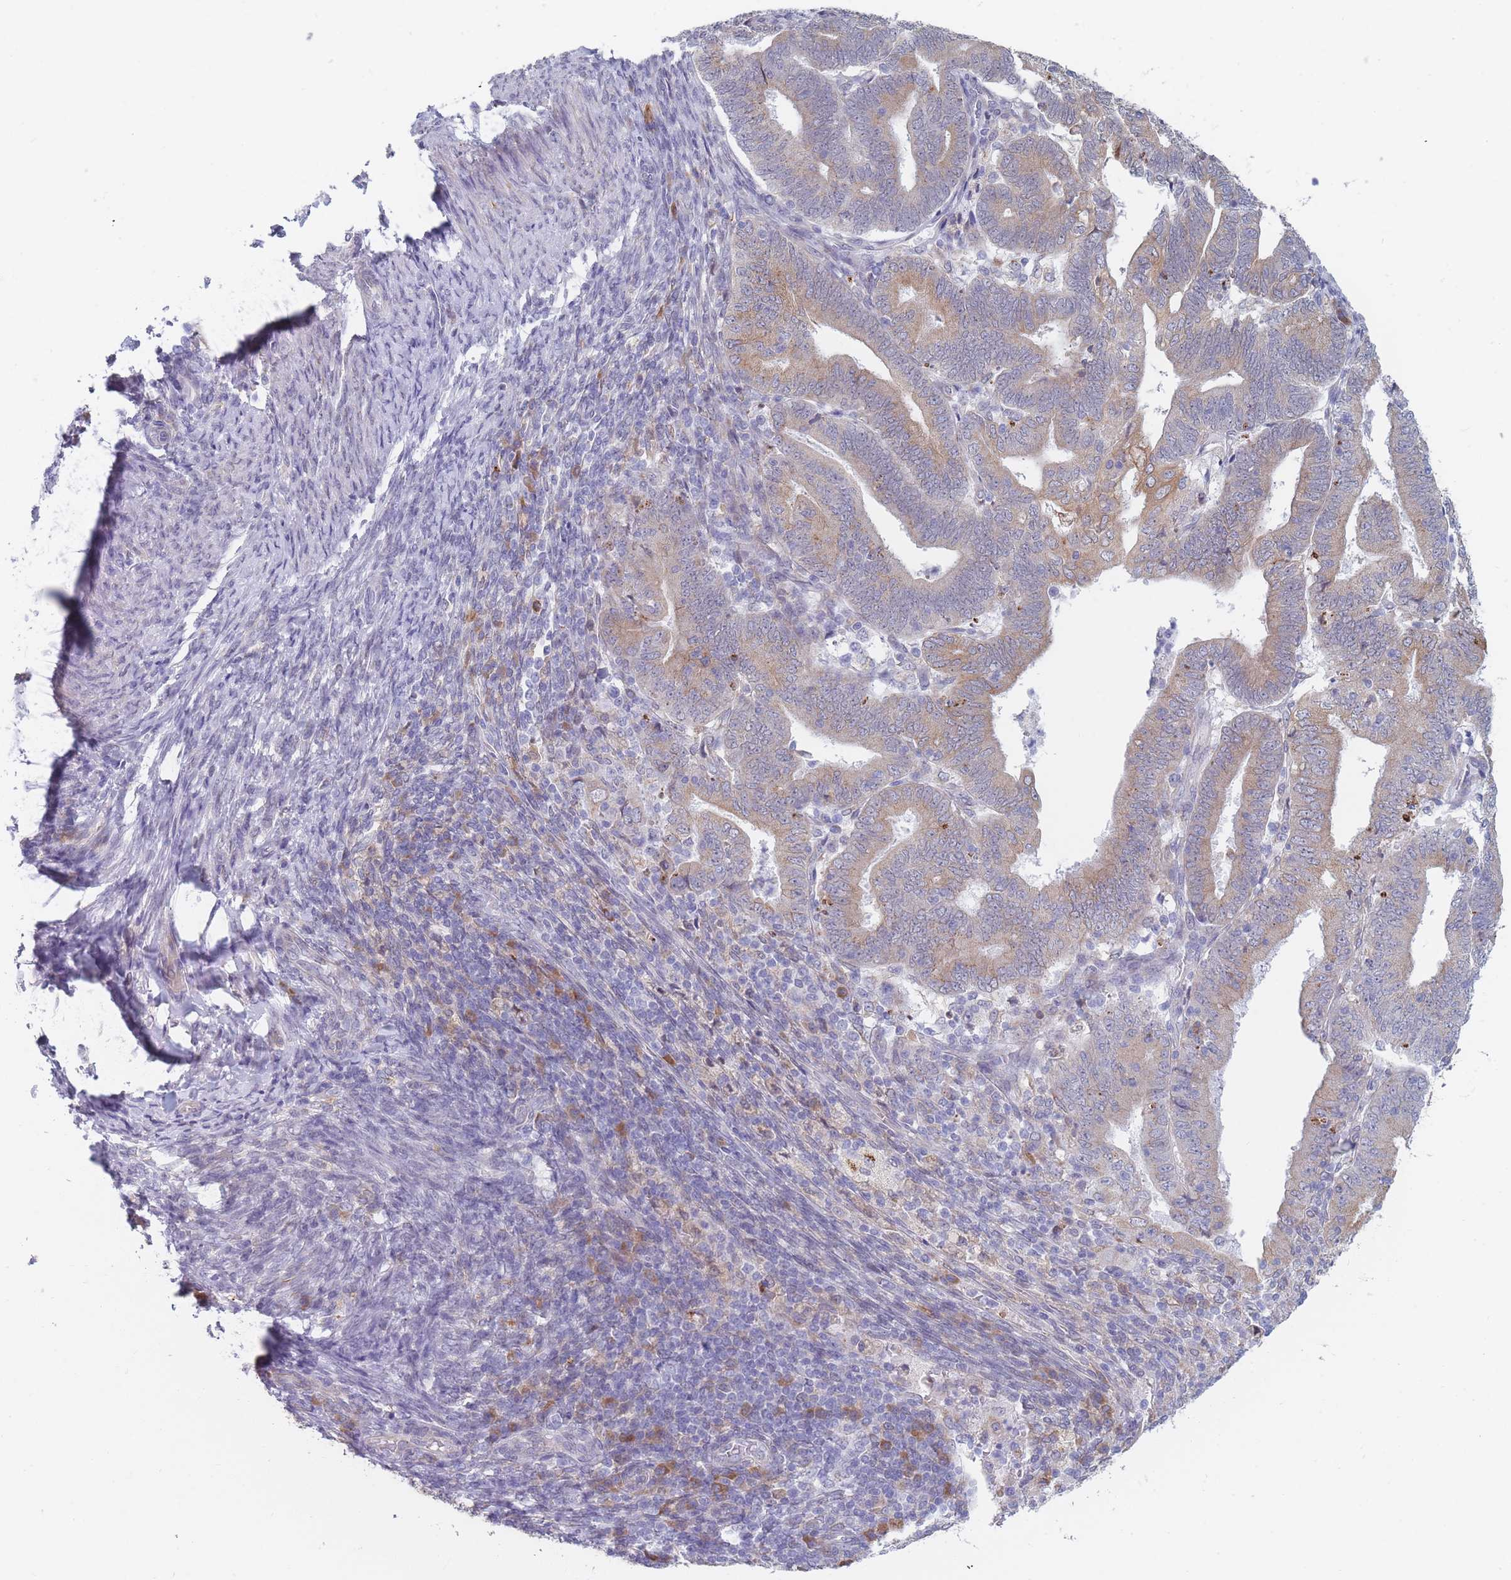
{"staining": {"intensity": "weak", "quantity": "25%-75%", "location": "cytoplasmic/membranous"}, "tissue": "endometrial cancer", "cell_type": "Tumor cells", "image_type": "cancer", "snomed": [{"axis": "morphology", "description": "Adenocarcinoma, NOS"}, {"axis": "topography", "description": "Endometrium"}], "caption": "Immunohistochemistry photomicrograph of human adenocarcinoma (endometrial) stained for a protein (brown), which exhibits low levels of weak cytoplasmic/membranous positivity in about 25%-75% of tumor cells.", "gene": "TMED10", "patient": {"sex": "female", "age": 70}}